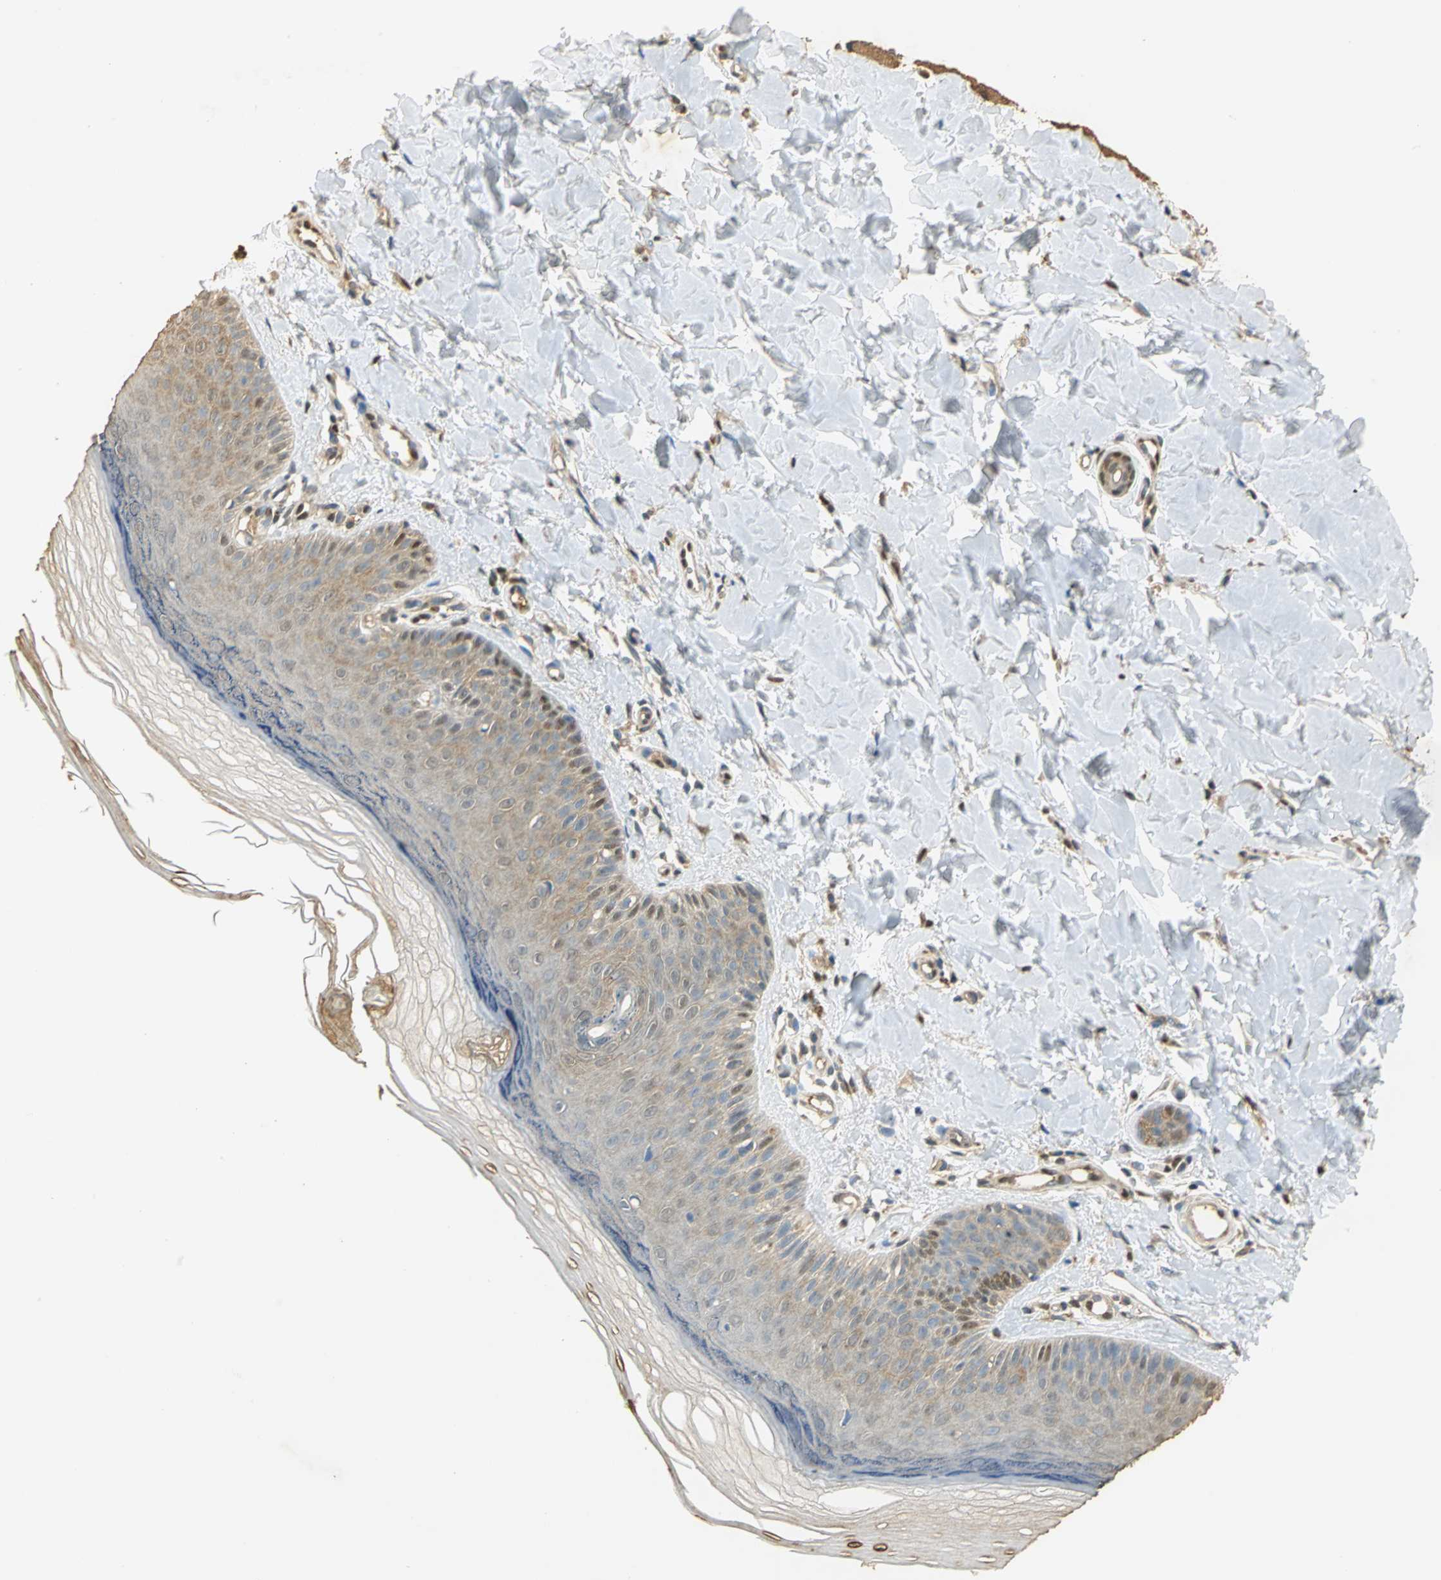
{"staining": {"intensity": "weak", "quantity": ">75%", "location": "cytoplasmic/membranous"}, "tissue": "skin", "cell_type": "Fibroblasts", "image_type": "normal", "snomed": [{"axis": "morphology", "description": "Normal tissue, NOS"}, {"axis": "topography", "description": "Skin"}], "caption": "Skin stained with DAB (3,3'-diaminobenzidine) immunohistochemistry demonstrates low levels of weak cytoplasmic/membranous staining in about >75% of fibroblasts. (brown staining indicates protein expression, while blue staining denotes nuclei).", "gene": "GAPDH", "patient": {"sex": "male", "age": 26}}